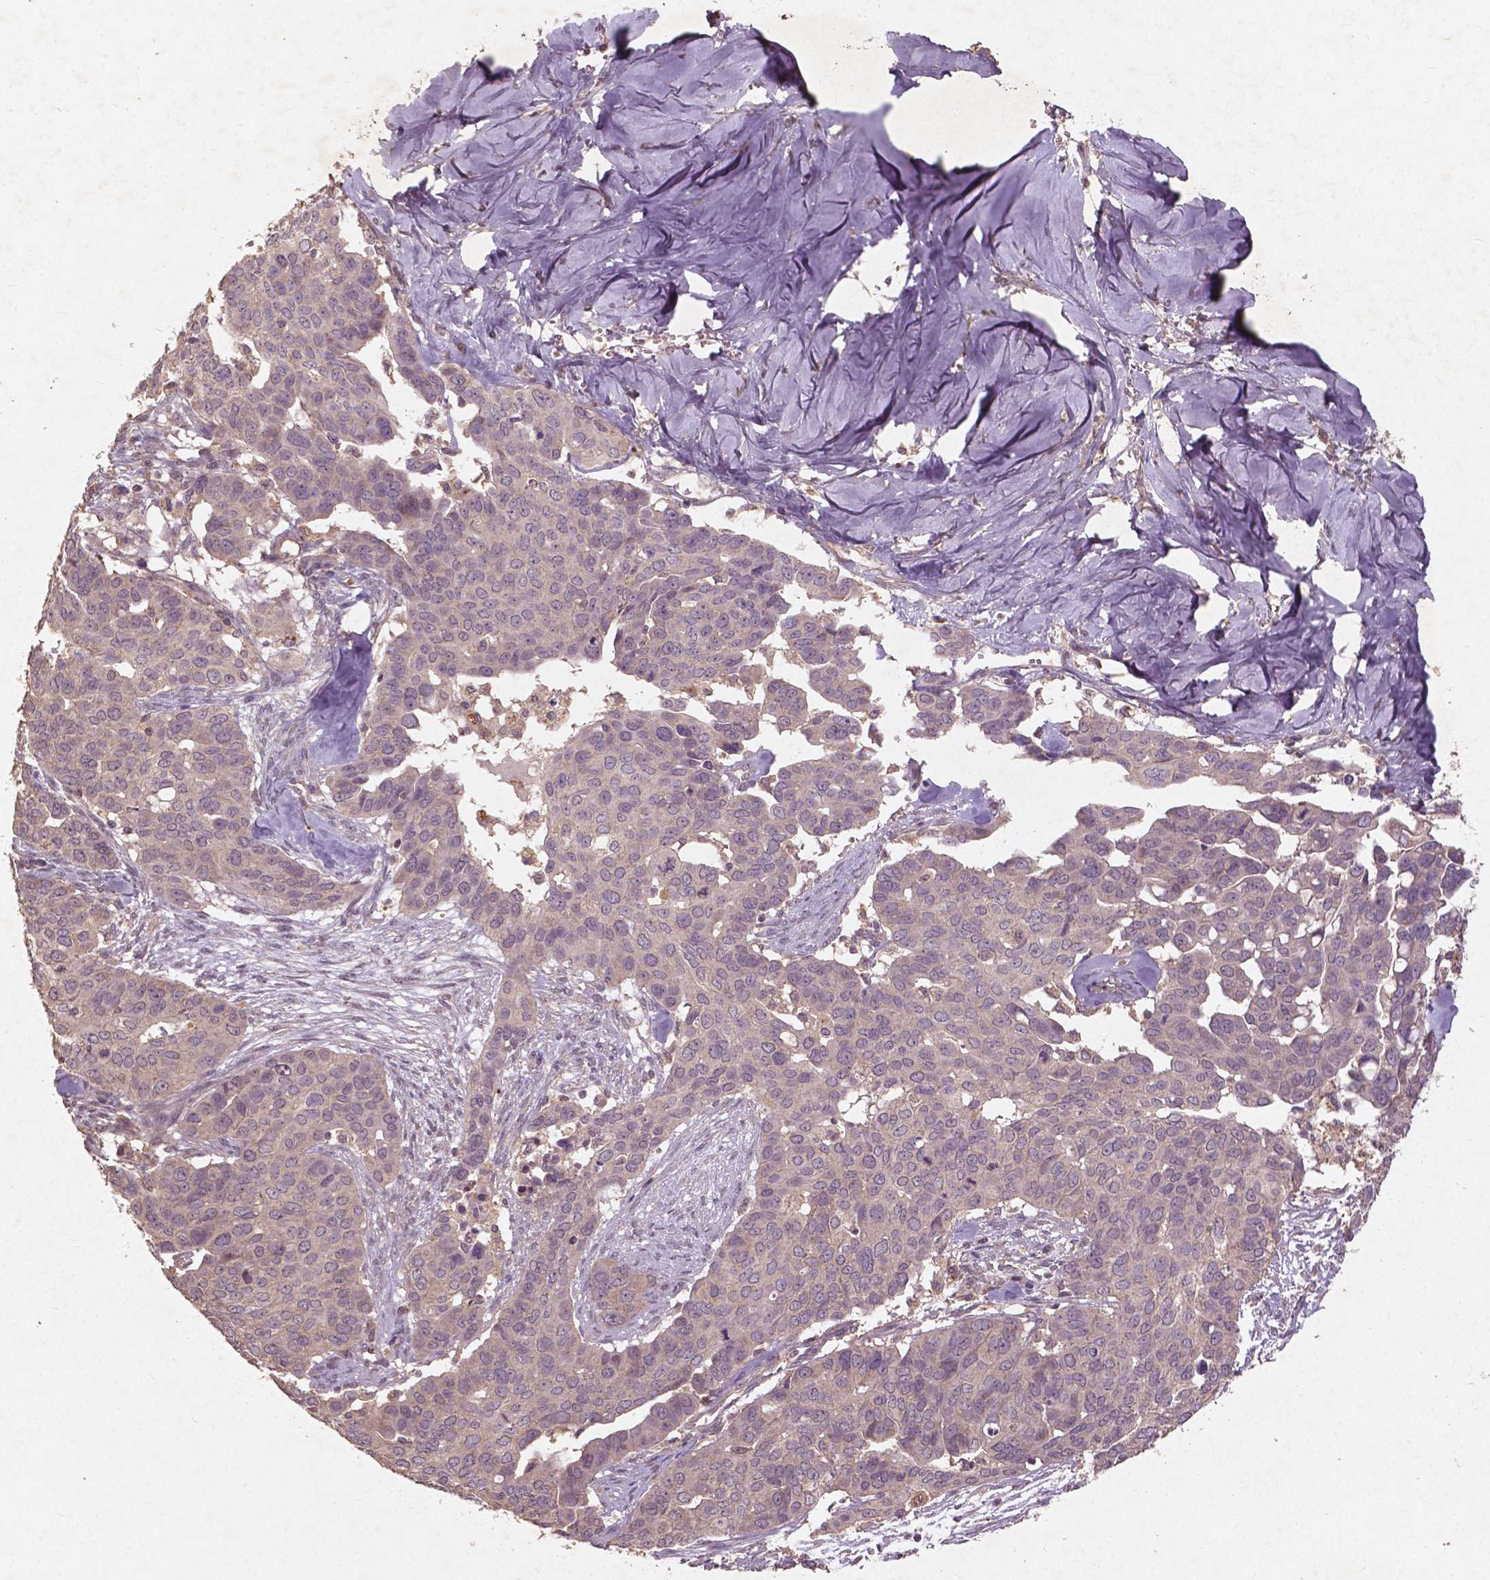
{"staining": {"intensity": "negative", "quantity": "none", "location": "none"}, "tissue": "ovarian cancer", "cell_type": "Tumor cells", "image_type": "cancer", "snomed": [{"axis": "morphology", "description": "Carcinoma, endometroid"}, {"axis": "topography", "description": "Ovary"}], "caption": "This photomicrograph is of ovarian endometroid carcinoma stained with immunohistochemistry (IHC) to label a protein in brown with the nuclei are counter-stained blue. There is no positivity in tumor cells.", "gene": "ST6GALNAC5", "patient": {"sex": "female", "age": 78}}